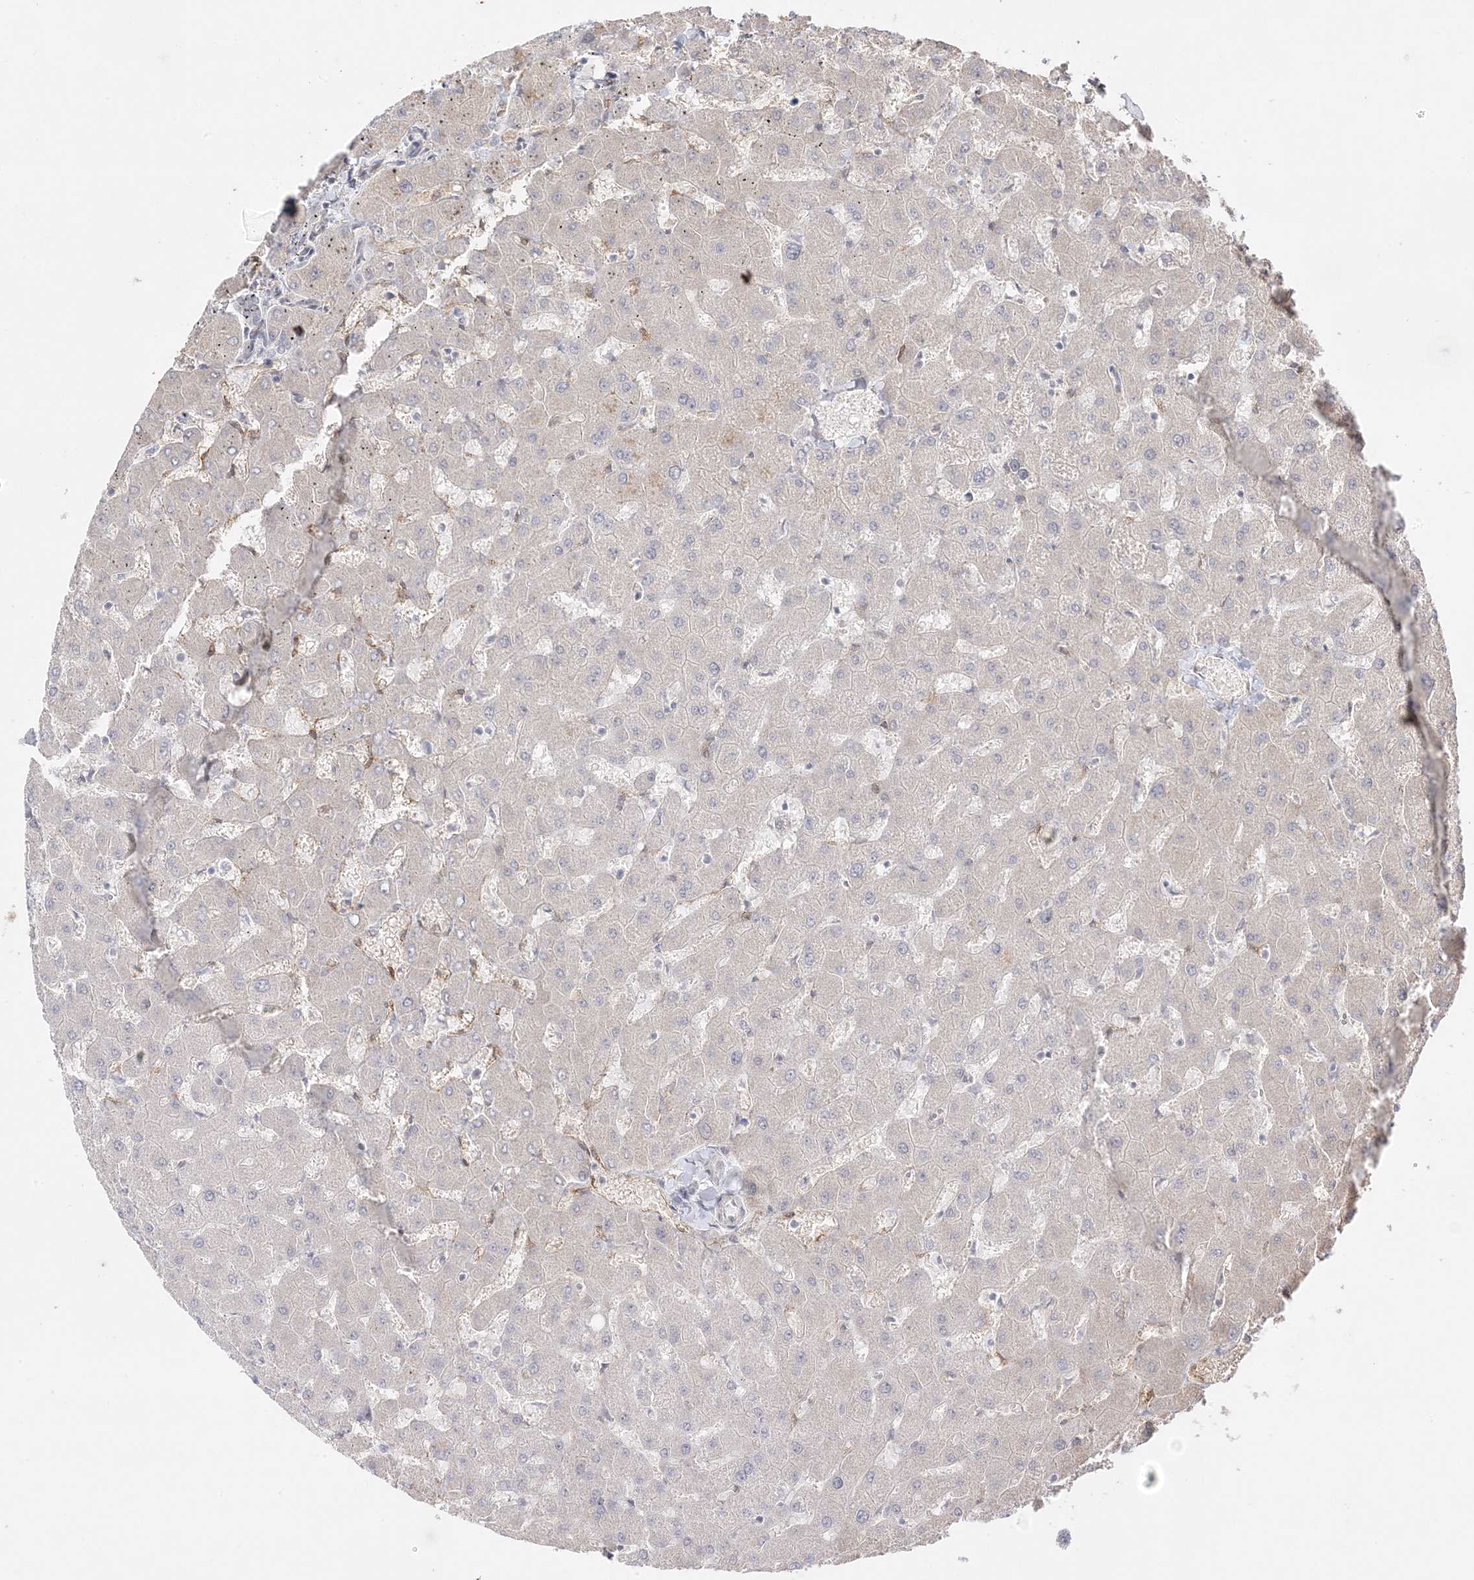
{"staining": {"intensity": "weak", "quantity": "<25%", "location": "cytoplasmic/membranous"}, "tissue": "liver", "cell_type": "Cholangiocytes", "image_type": "normal", "snomed": [{"axis": "morphology", "description": "Normal tissue, NOS"}, {"axis": "topography", "description": "Liver"}], "caption": "A photomicrograph of liver stained for a protein demonstrates no brown staining in cholangiocytes. The staining is performed using DAB (3,3'-diaminobenzidine) brown chromogen with nuclei counter-stained in using hematoxylin.", "gene": "C2CD2", "patient": {"sex": "female", "age": 63}}